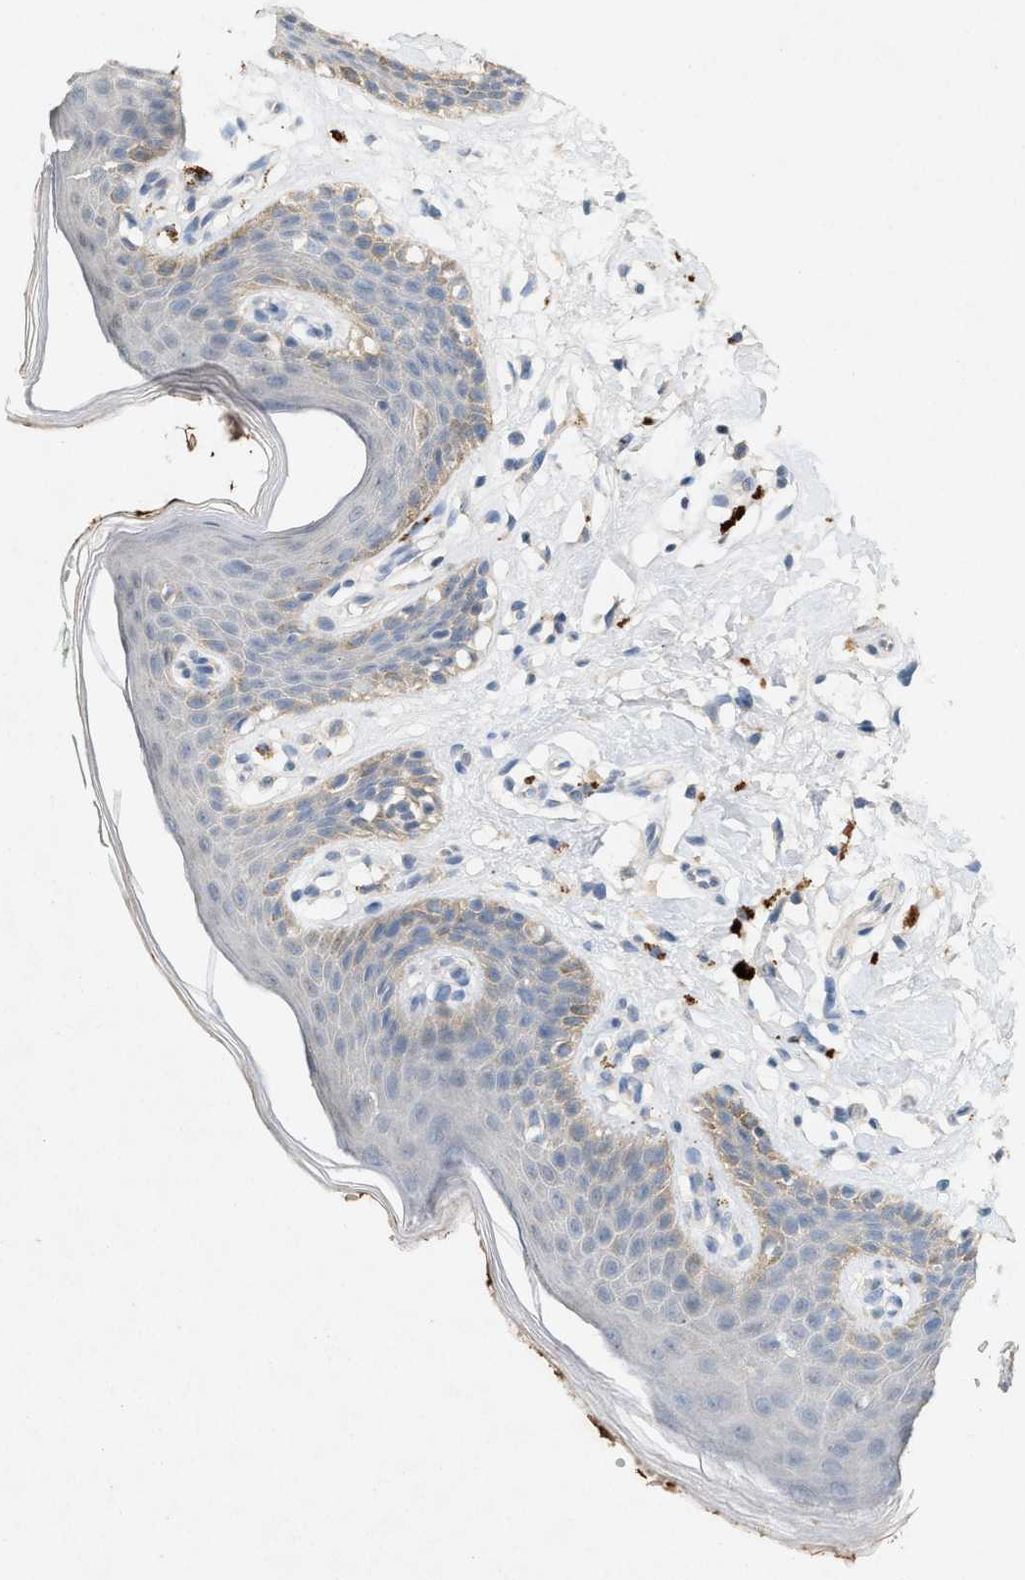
{"staining": {"intensity": "weak", "quantity": "<25%", "location": "cytoplasmic/membranous"}, "tissue": "skin", "cell_type": "Epidermal cells", "image_type": "normal", "snomed": [{"axis": "morphology", "description": "Normal tissue, NOS"}, {"axis": "topography", "description": "Vulva"}], "caption": "Protein analysis of normal skin exhibits no significant staining in epidermal cells. (DAB immunohistochemistry visualized using brightfield microscopy, high magnification).", "gene": "DCAF7", "patient": {"sex": "female", "age": 66}}